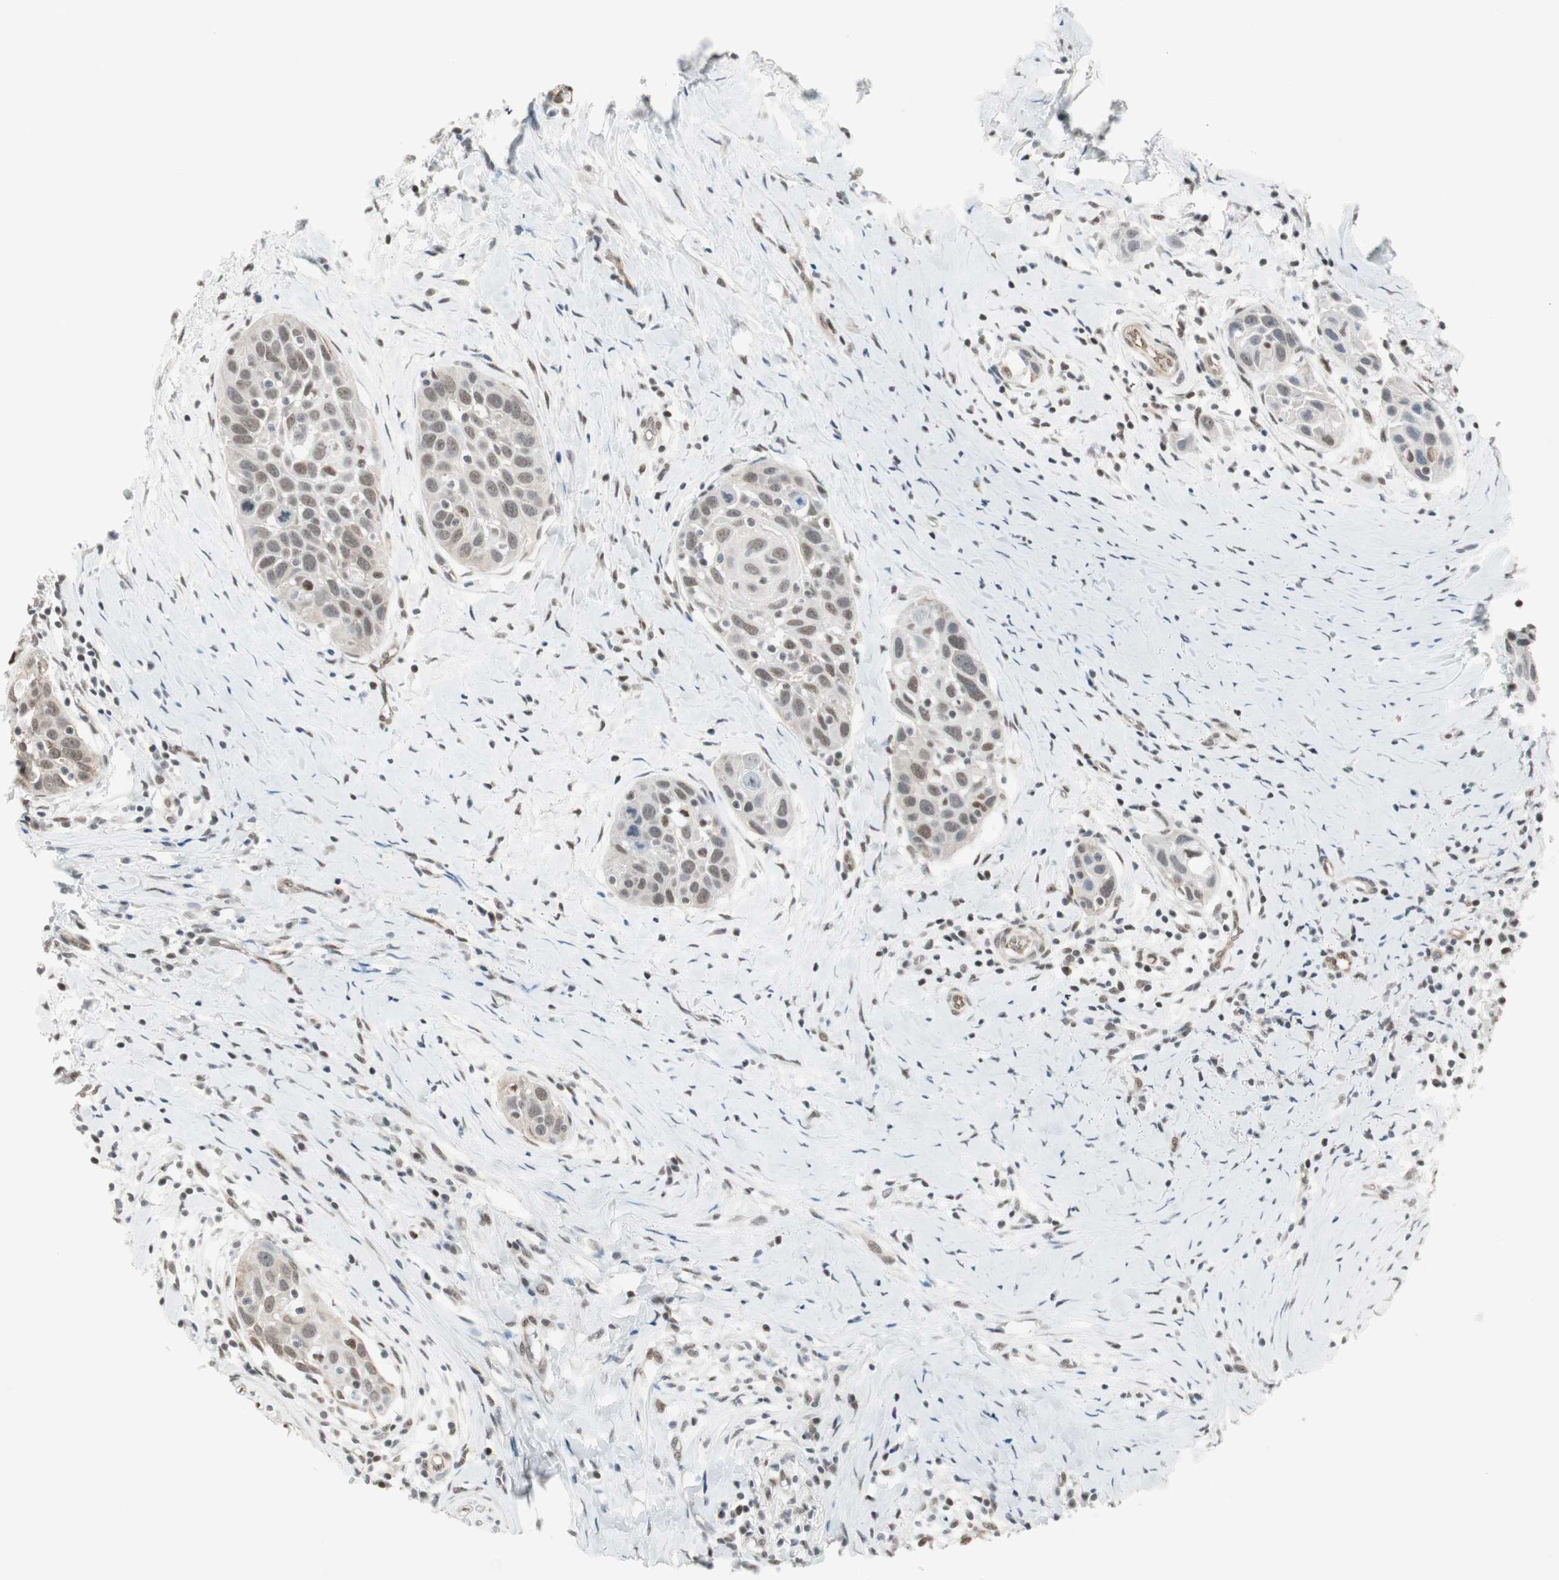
{"staining": {"intensity": "weak", "quantity": ">75%", "location": "nuclear"}, "tissue": "head and neck cancer", "cell_type": "Tumor cells", "image_type": "cancer", "snomed": [{"axis": "morphology", "description": "Normal tissue, NOS"}, {"axis": "morphology", "description": "Squamous cell carcinoma, NOS"}, {"axis": "topography", "description": "Oral tissue"}, {"axis": "topography", "description": "Head-Neck"}], "caption": "Squamous cell carcinoma (head and neck) stained for a protein demonstrates weak nuclear positivity in tumor cells.", "gene": "ZBTB17", "patient": {"sex": "female", "age": 50}}